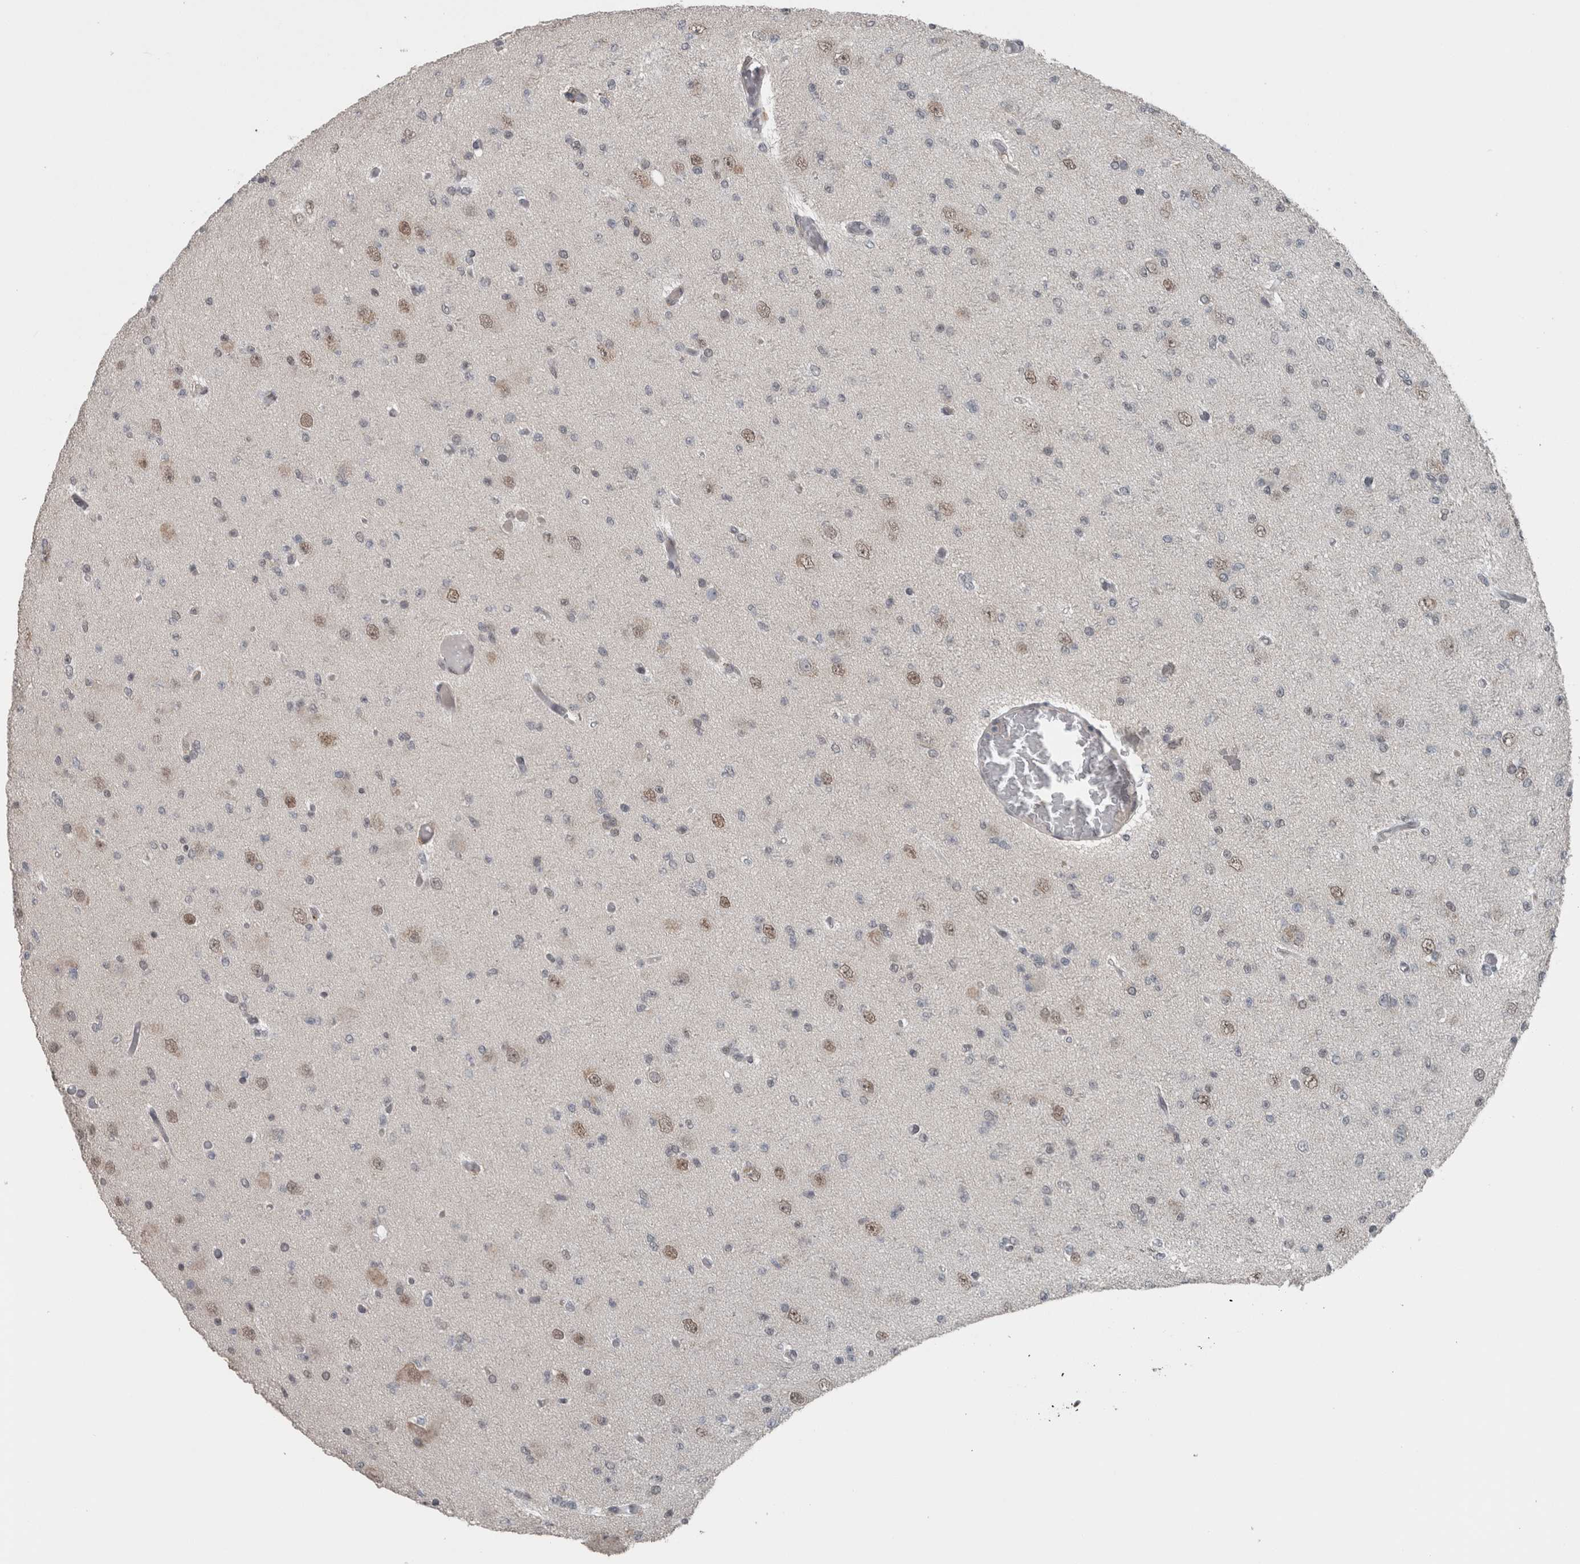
{"staining": {"intensity": "weak", "quantity": "<25%", "location": "cytoplasmic/membranous,nuclear"}, "tissue": "glioma", "cell_type": "Tumor cells", "image_type": "cancer", "snomed": [{"axis": "morphology", "description": "Glioma, malignant, Low grade"}, {"axis": "topography", "description": "Brain"}], "caption": "Low-grade glioma (malignant) stained for a protein using immunohistochemistry (IHC) shows no expression tumor cells.", "gene": "ZBTB21", "patient": {"sex": "female", "age": 22}}